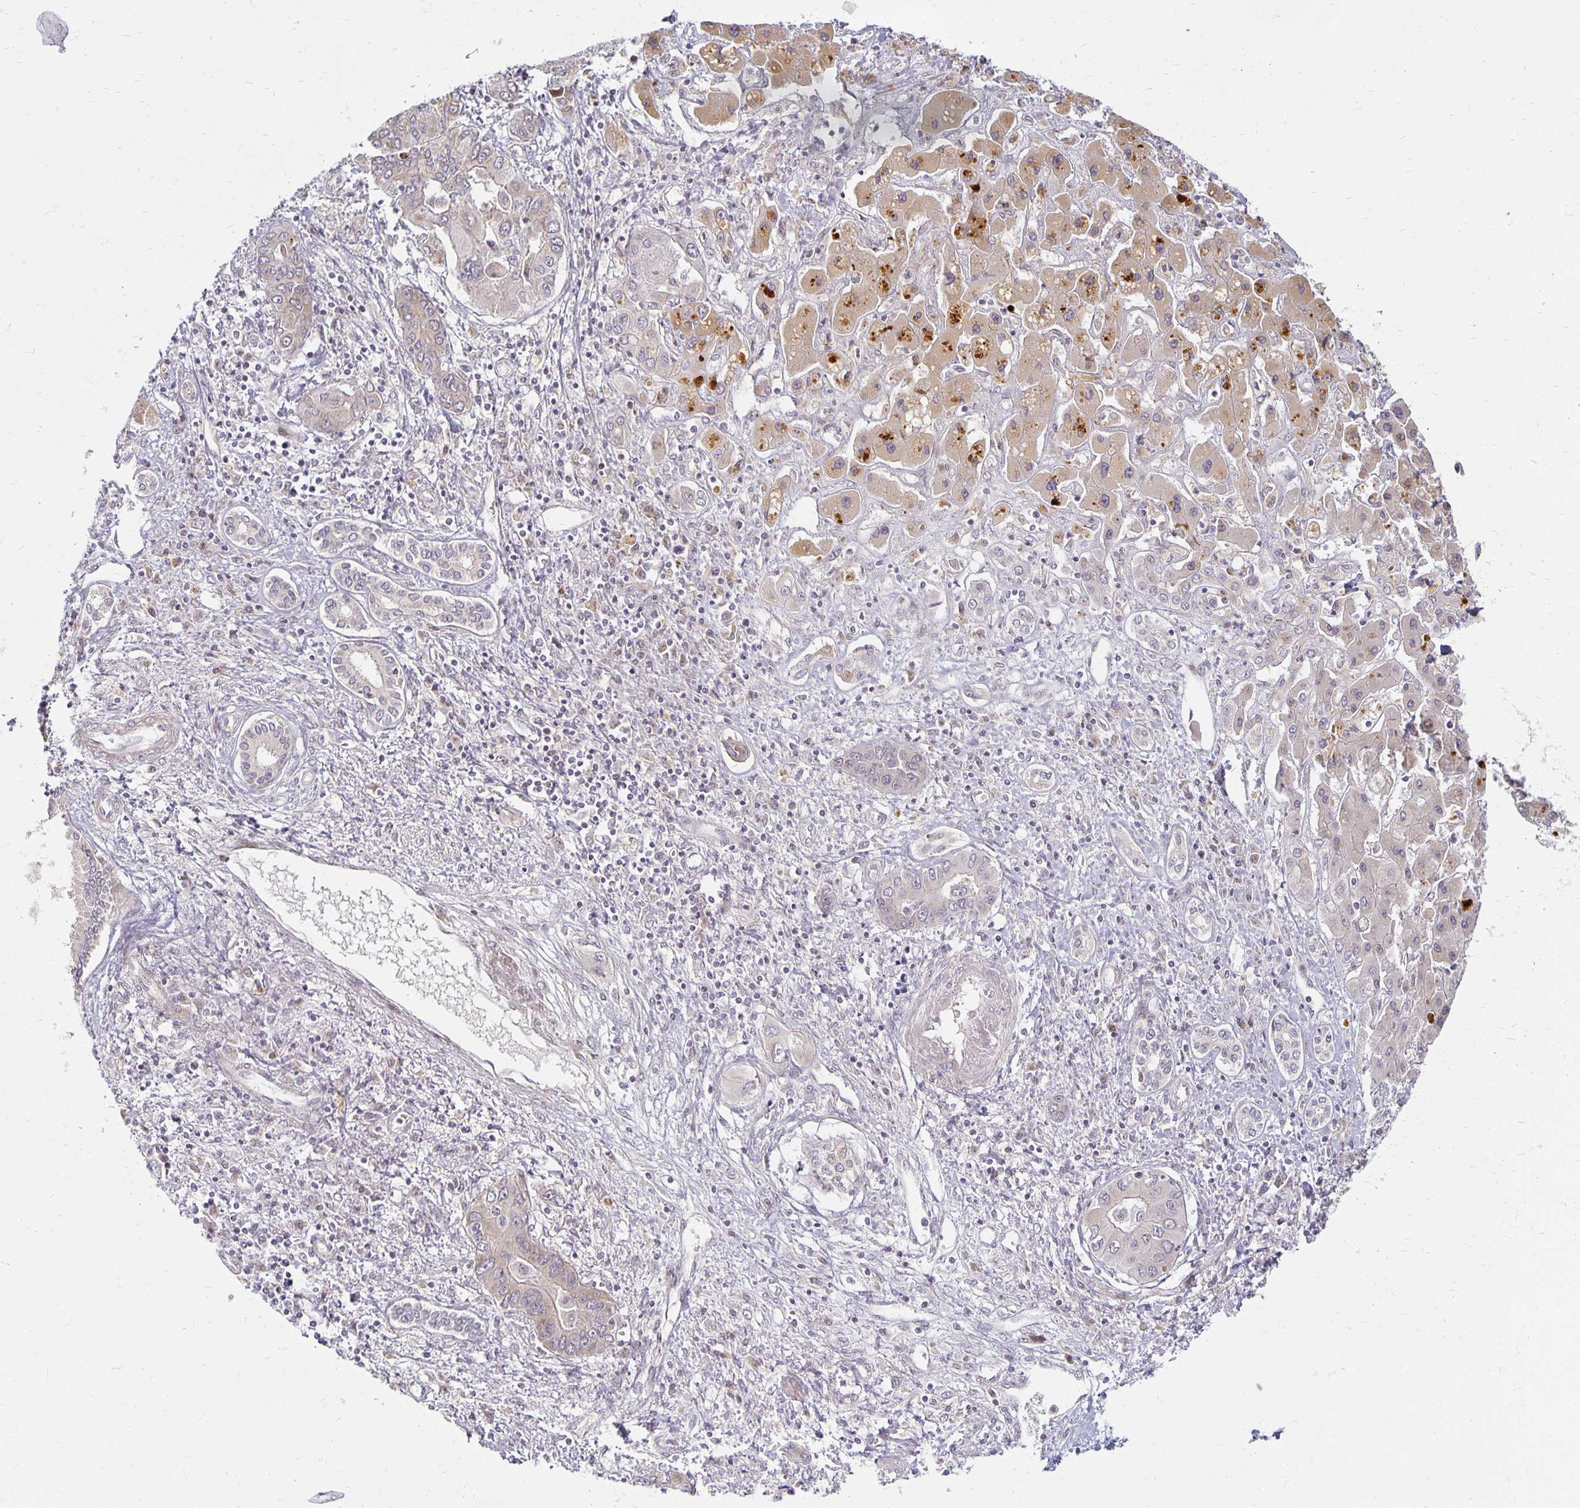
{"staining": {"intensity": "negative", "quantity": "none", "location": "none"}, "tissue": "liver cancer", "cell_type": "Tumor cells", "image_type": "cancer", "snomed": [{"axis": "morphology", "description": "Cholangiocarcinoma"}, {"axis": "topography", "description": "Liver"}], "caption": "This is an IHC photomicrograph of liver cancer (cholangiocarcinoma). There is no staining in tumor cells.", "gene": "EHF", "patient": {"sex": "male", "age": 67}}